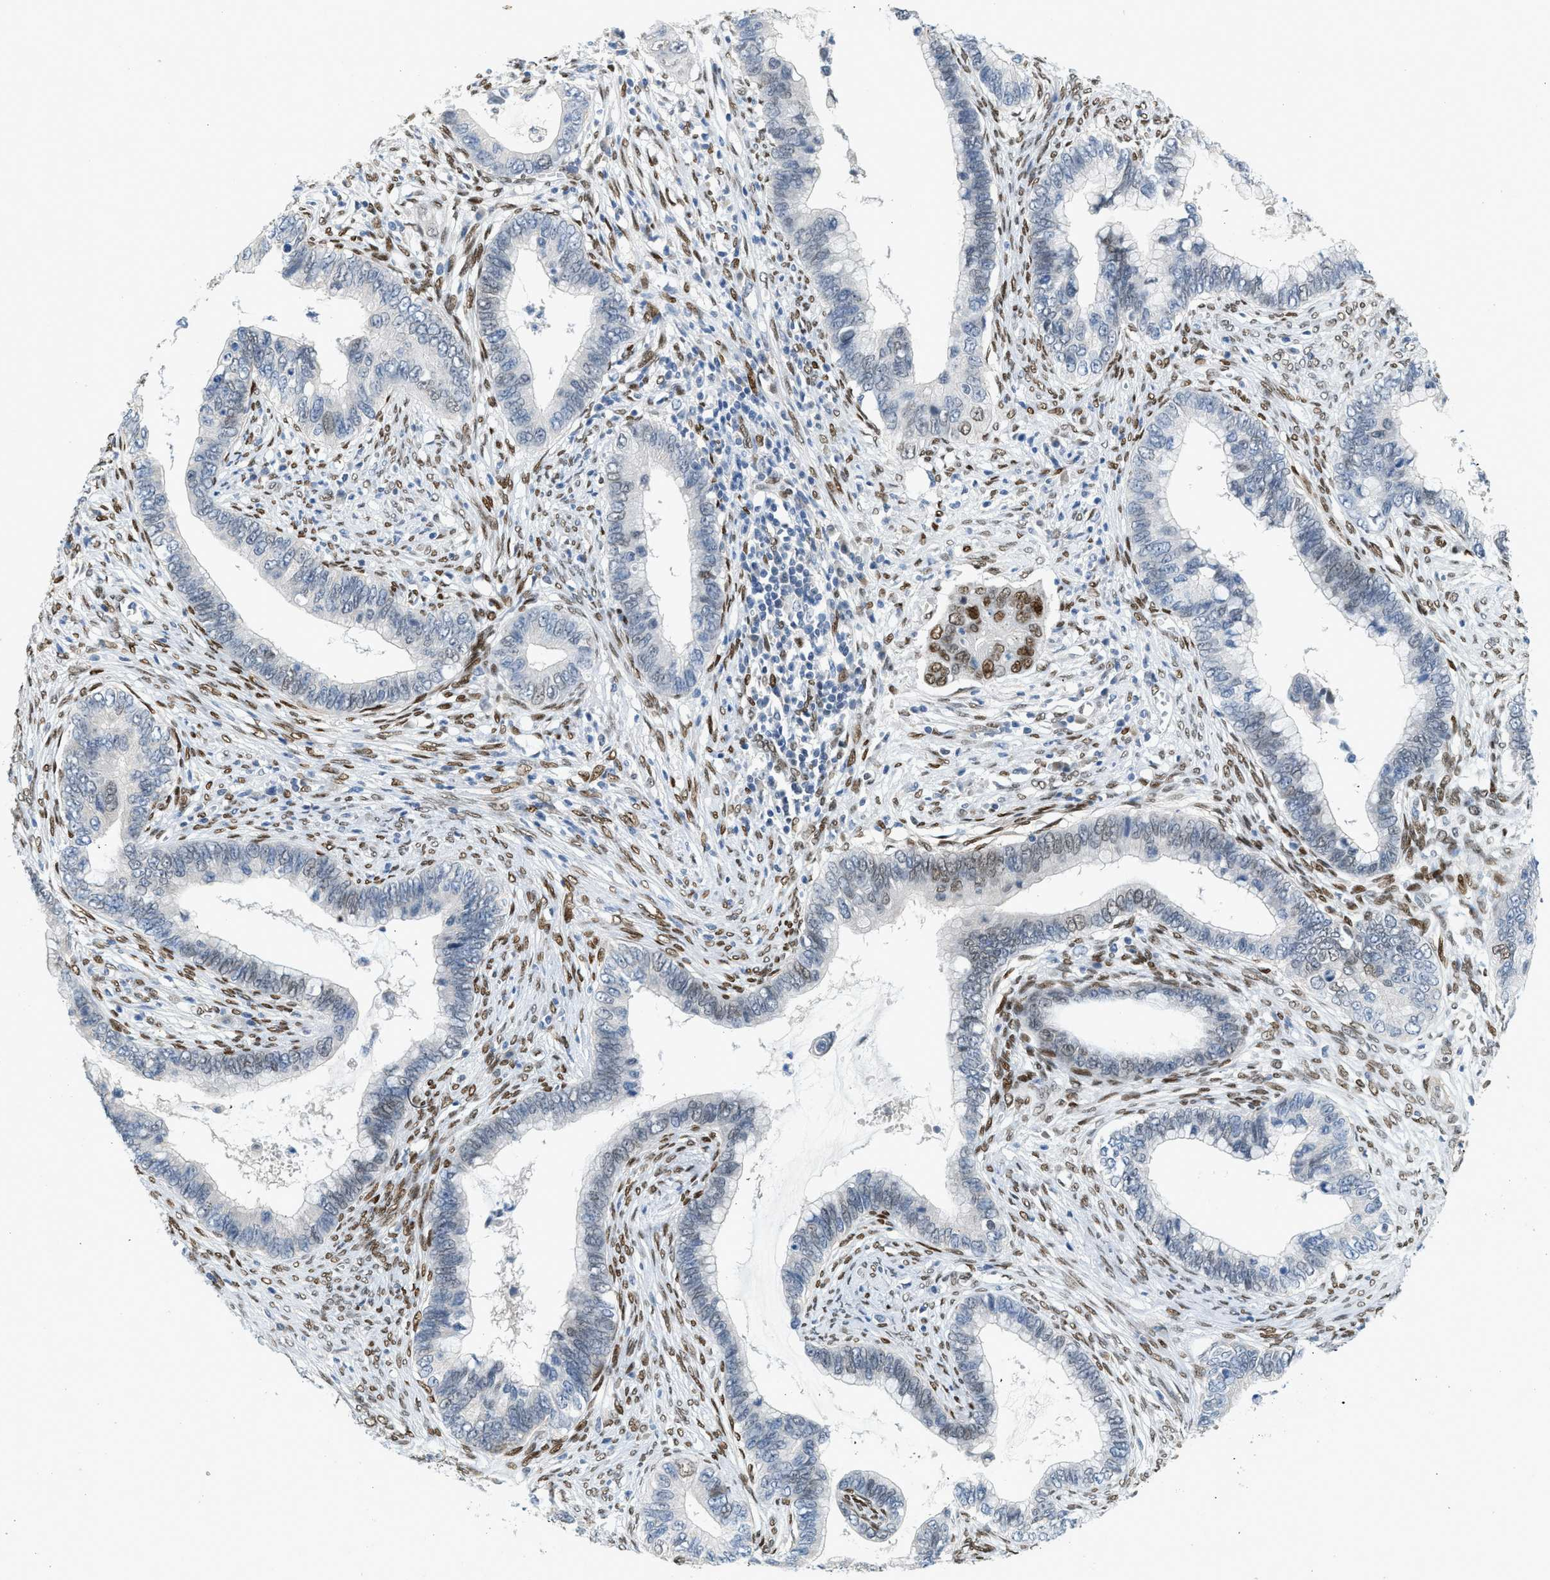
{"staining": {"intensity": "weak", "quantity": "<25%", "location": "nuclear"}, "tissue": "cervical cancer", "cell_type": "Tumor cells", "image_type": "cancer", "snomed": [{"axis": "morphology", "description": "Adenocarcinoma, NOS"}, {"axis": "topography", "description": "Cervix"}], "caption": "This is an immunohistochemistry image of adenocarcinoma (cervical). There is no expression in tumor cells.", "gene": "ZBTB20", "patient": {"sex": "female", "age": 44}}